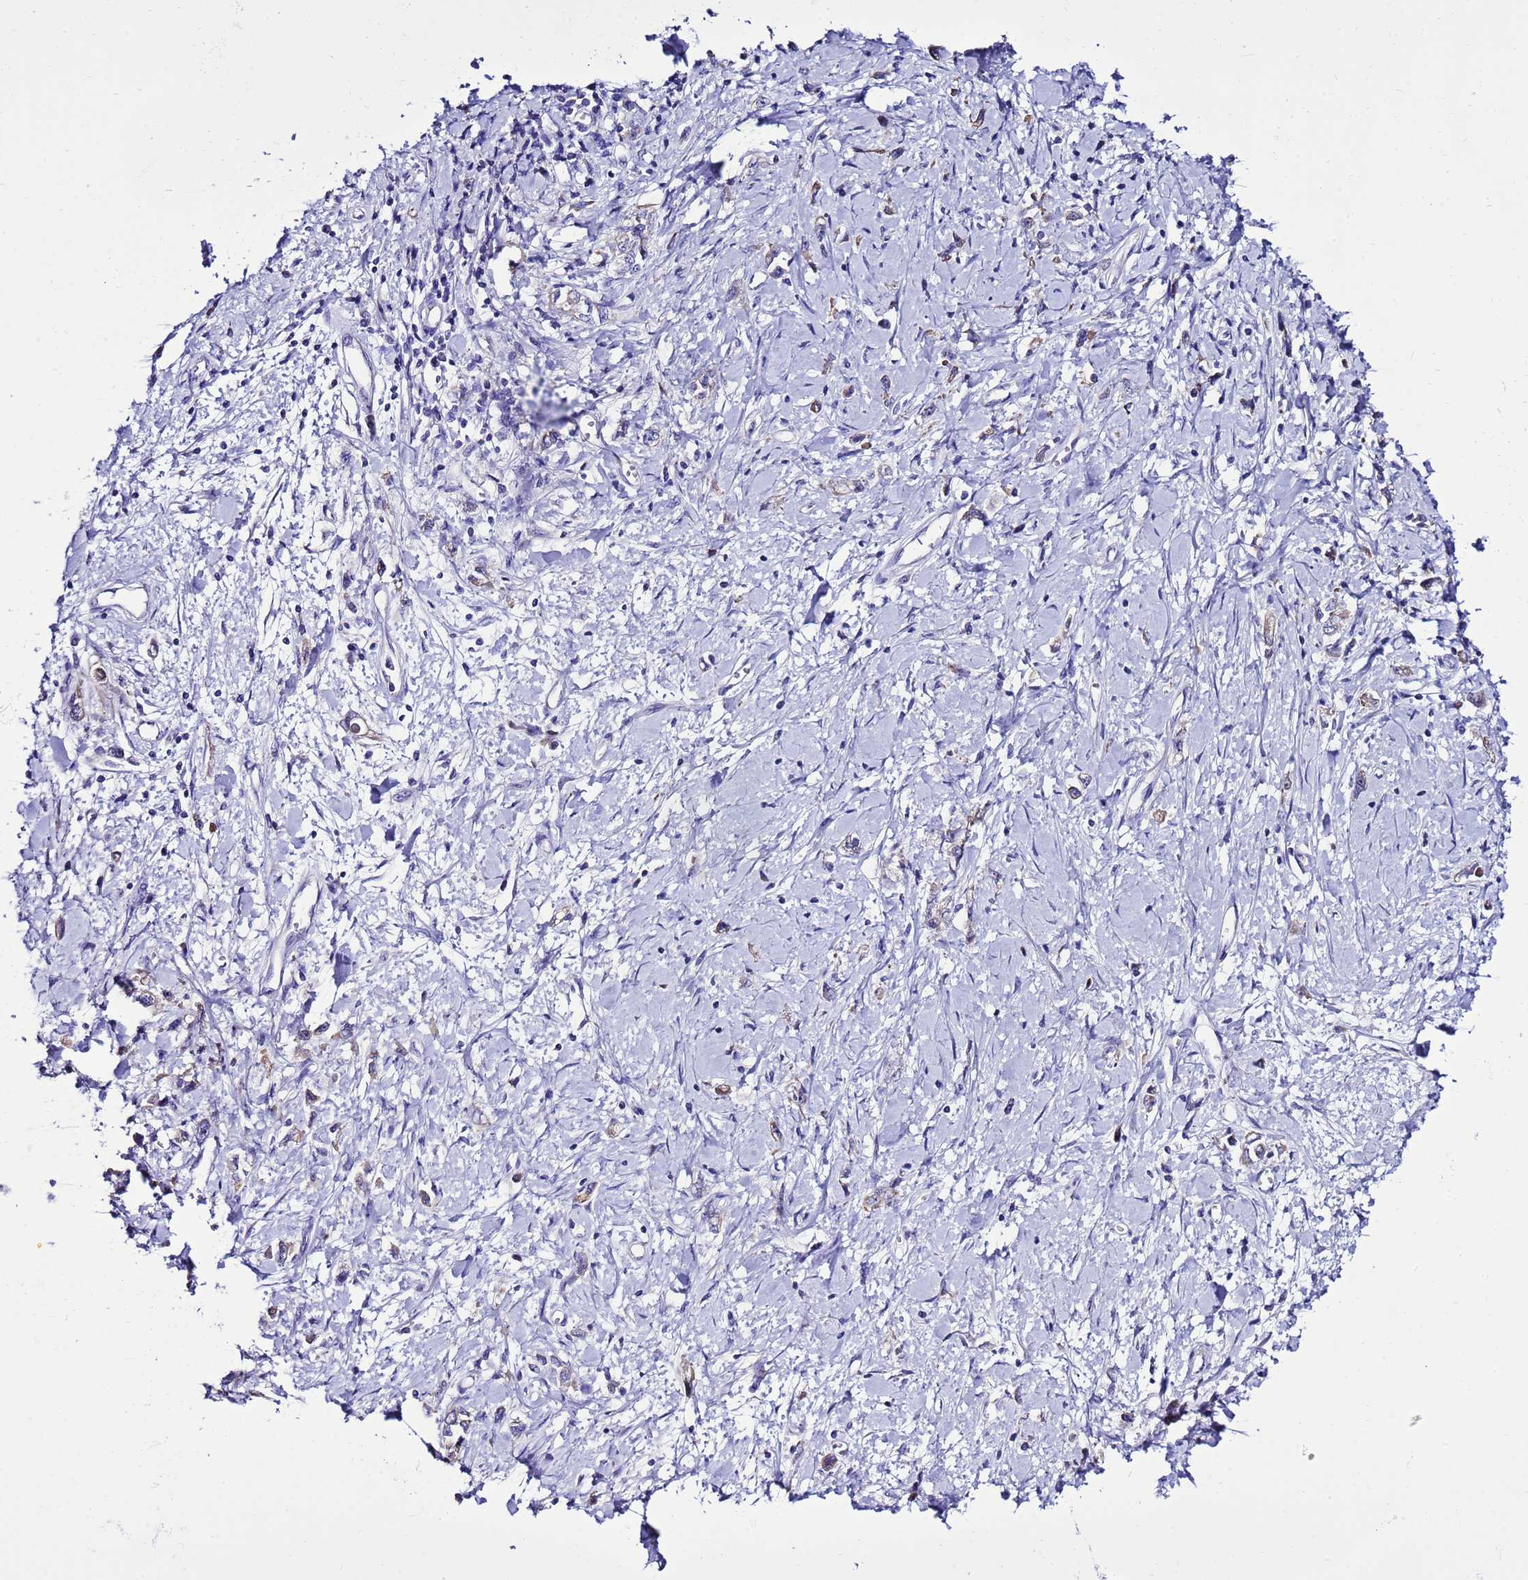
{"staining": {"intensity": "negative", "quantity": "none", "location": "none"}, "tissue": "stomach cancer", "cell_type": "Tumor cells", "image_type": "cancer", "snomed": [{"axis": "morphology", "description": "Adenocarcinoma, NOS"}, {"axis": "topography", "description": "Stomach"}], "caption": "IHC of human adenocarcinoma (stomach) reveals no expression in tumor cells.", "gene": "DPH6", "patient": {"sex": "female", "age": 76}}